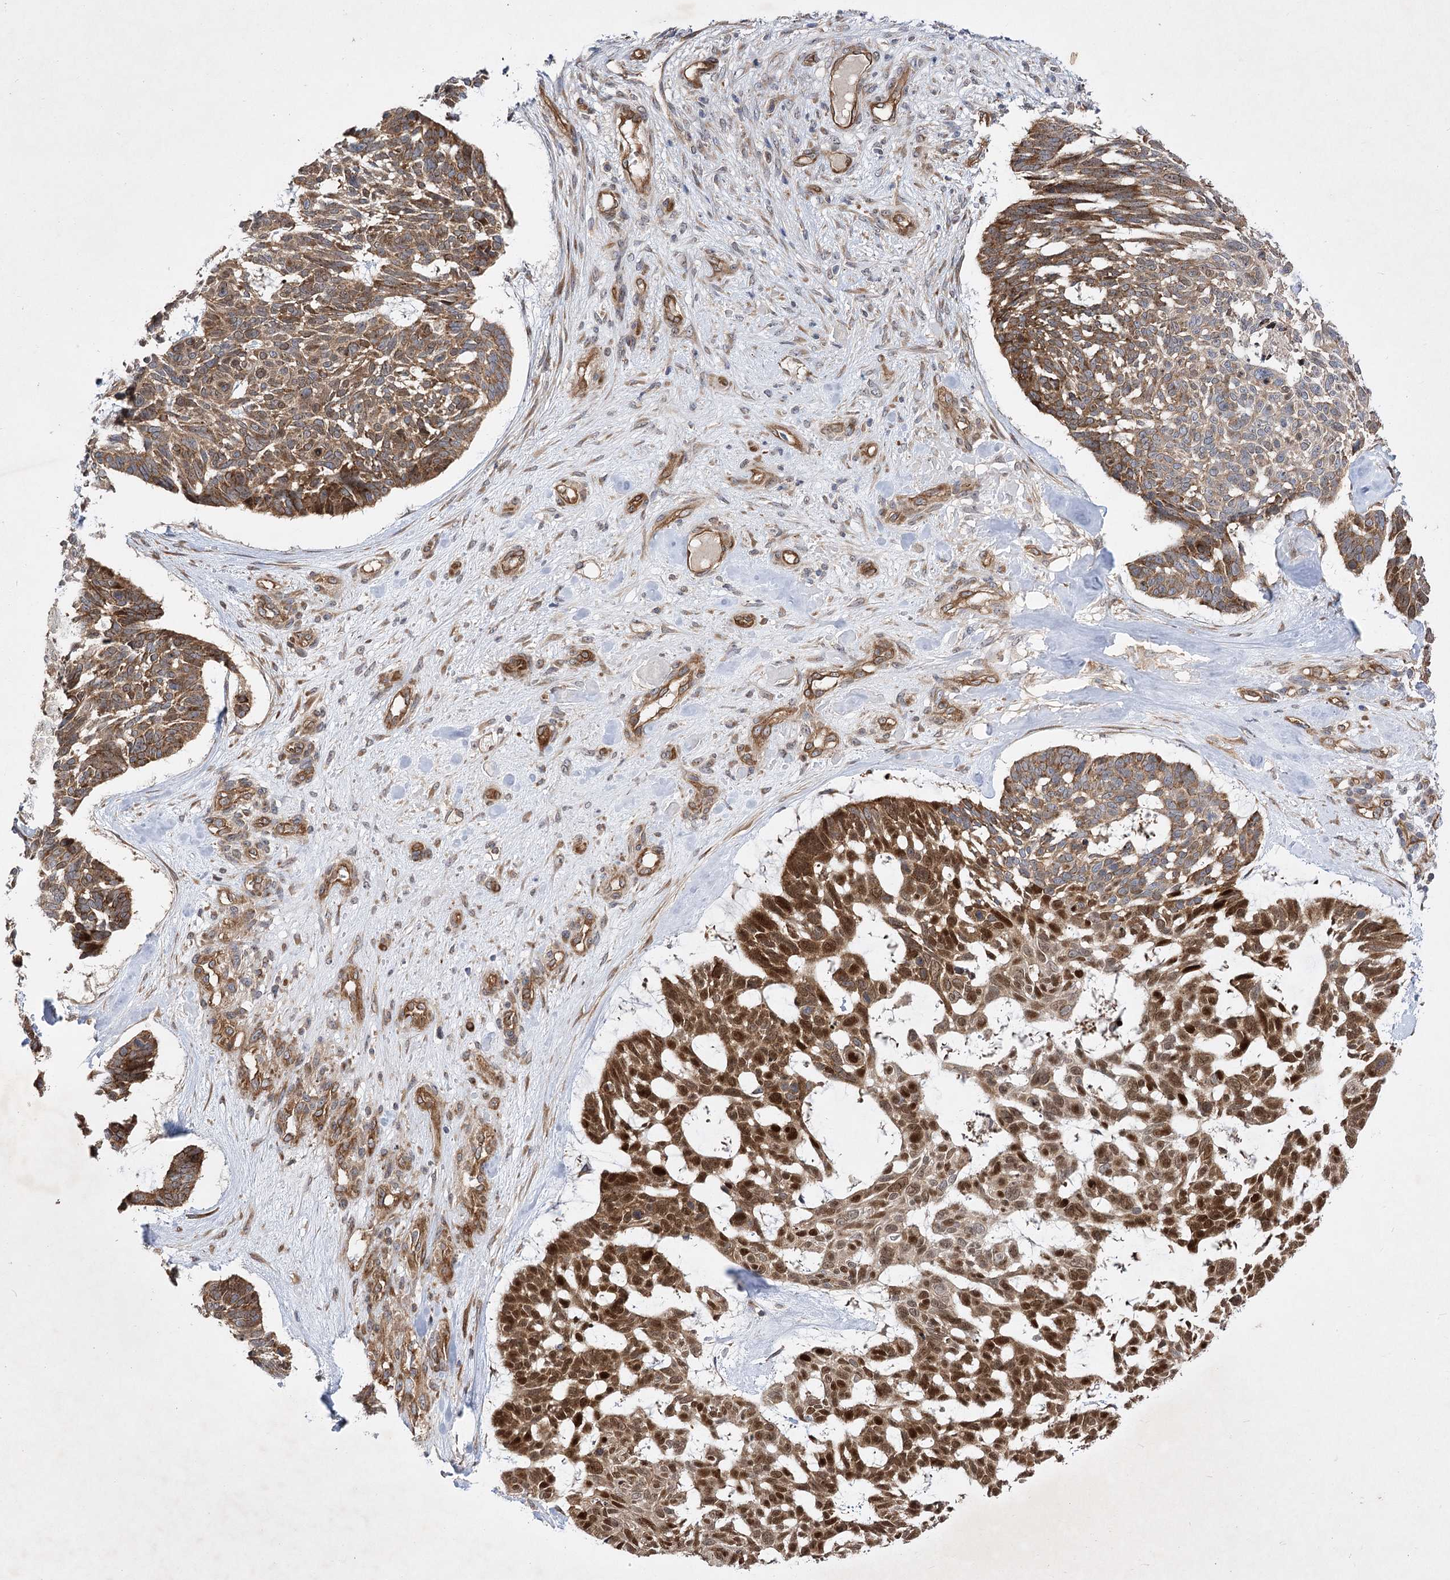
{"staining": {"intensity": "moderate", "quantity": ">75%", "location": "cytoplasmic/membranous,nuclear"}, "tissue": "skin cancer", "cell_type": "Tumor cells", "image_type": "cancer", "snomed": [{"axis": "morphology", "description": "Basal cell carcinoma"}, {"axis": "topography", "description": "Skin"}], "caption": "About >75% of tumor cells in basal cell carcinoma (skin) reveal moderate cytoplasmic/membranous and nuclear protein expression as visualized by brown immunohistochemical staining.", "gene": "ARHGAP31", "patient": {"sex": "male", "age": 88}}